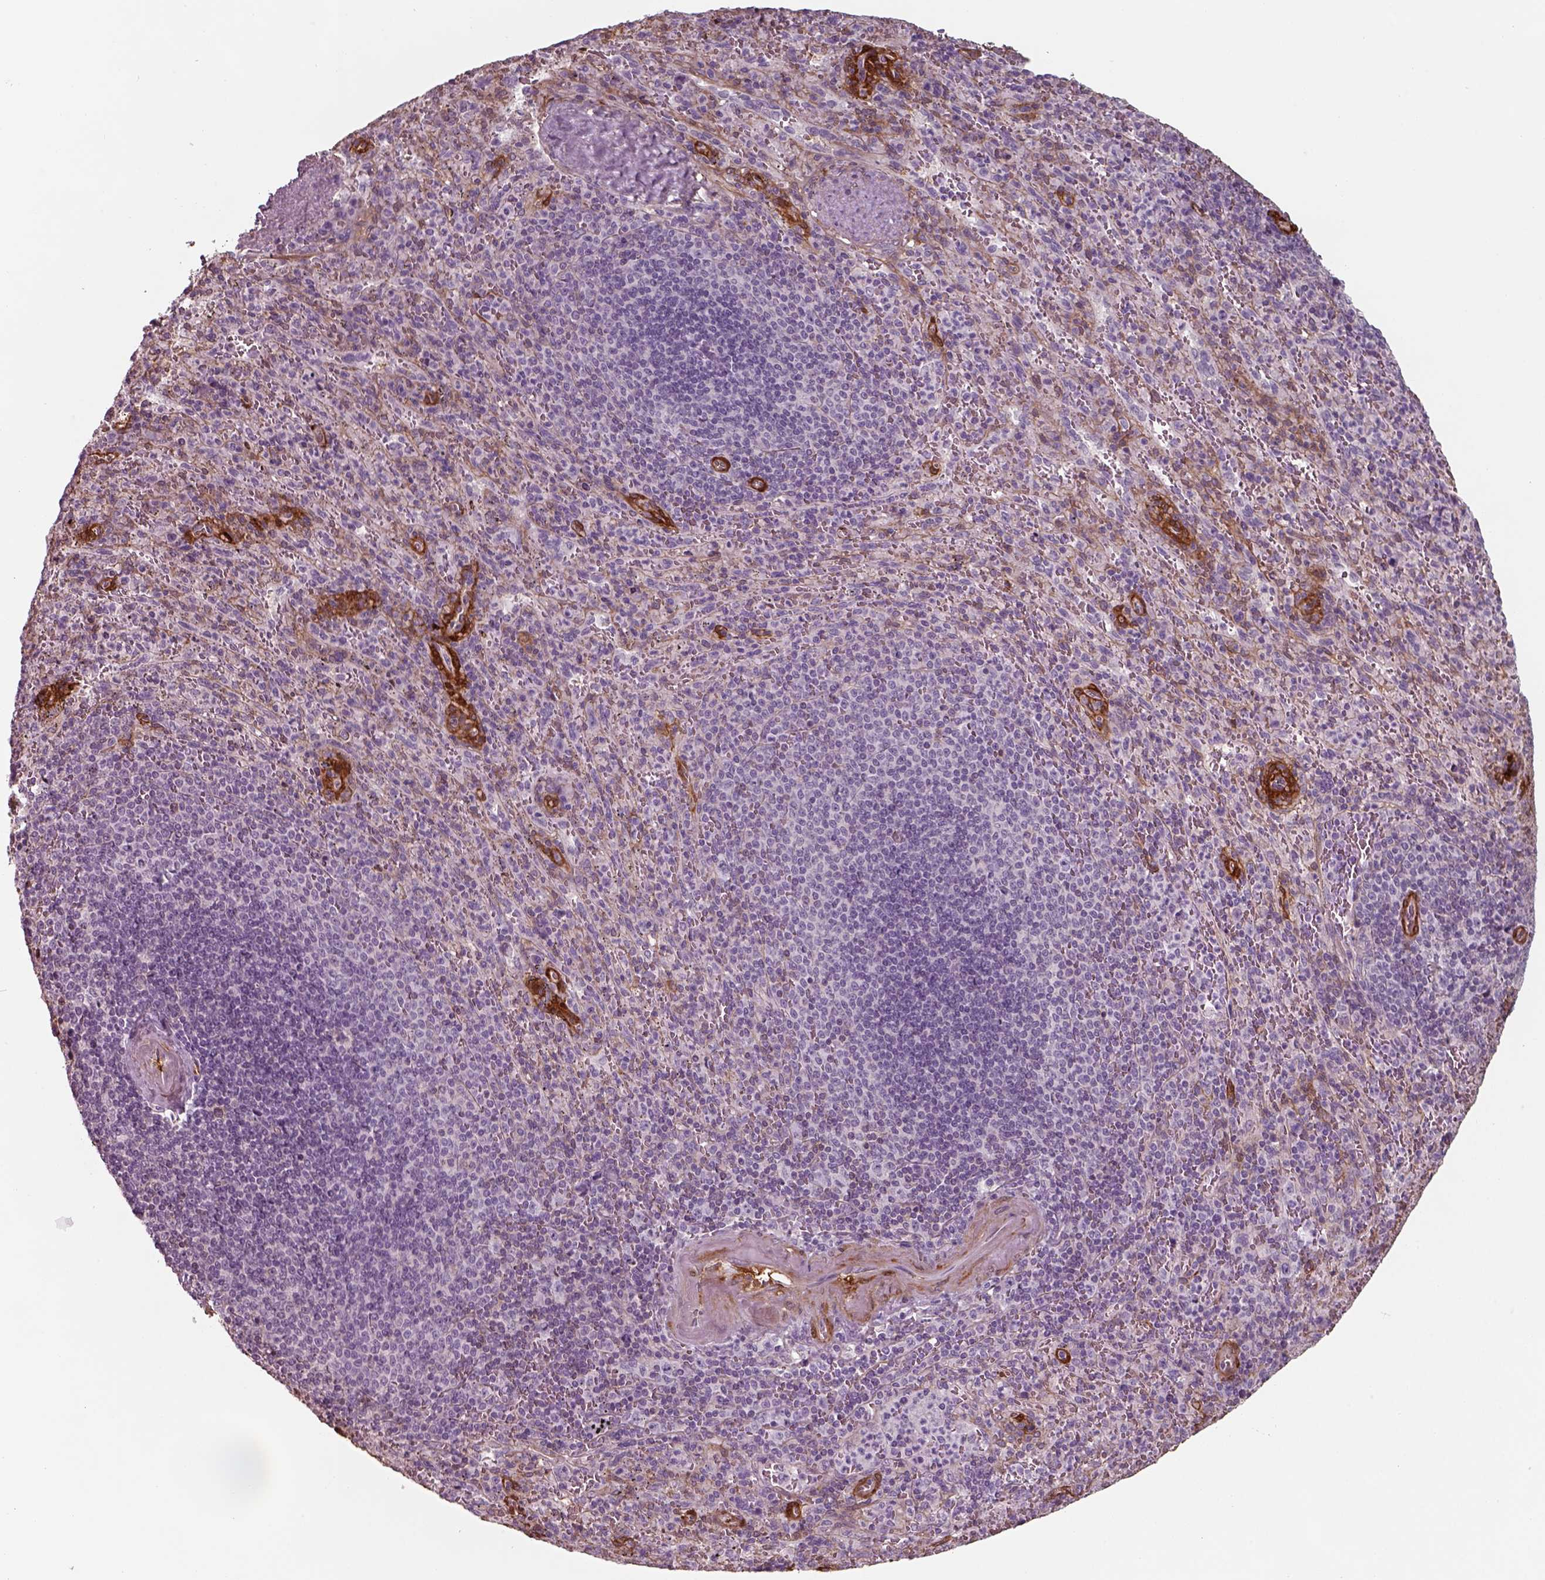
{"staining": {"intensity": "negative", "quantity": "none", "location": "none"}, "tissue": "spleen", "cell_type": "Cells in red pulp", "image_type": "normal", "snomed": [{"axis": "morphology", "description": "Normal tissue, NOS"}, {"axis": "topography", "description": "Spleen"}], "caption": "A high-resolution histopathology image shows IHC staining of unremarkable spleen, which exhibits no significant positivity in cells in red pulp.", "gene": "ISYNA1", "patient": {"sex": "male", "age": 57}}